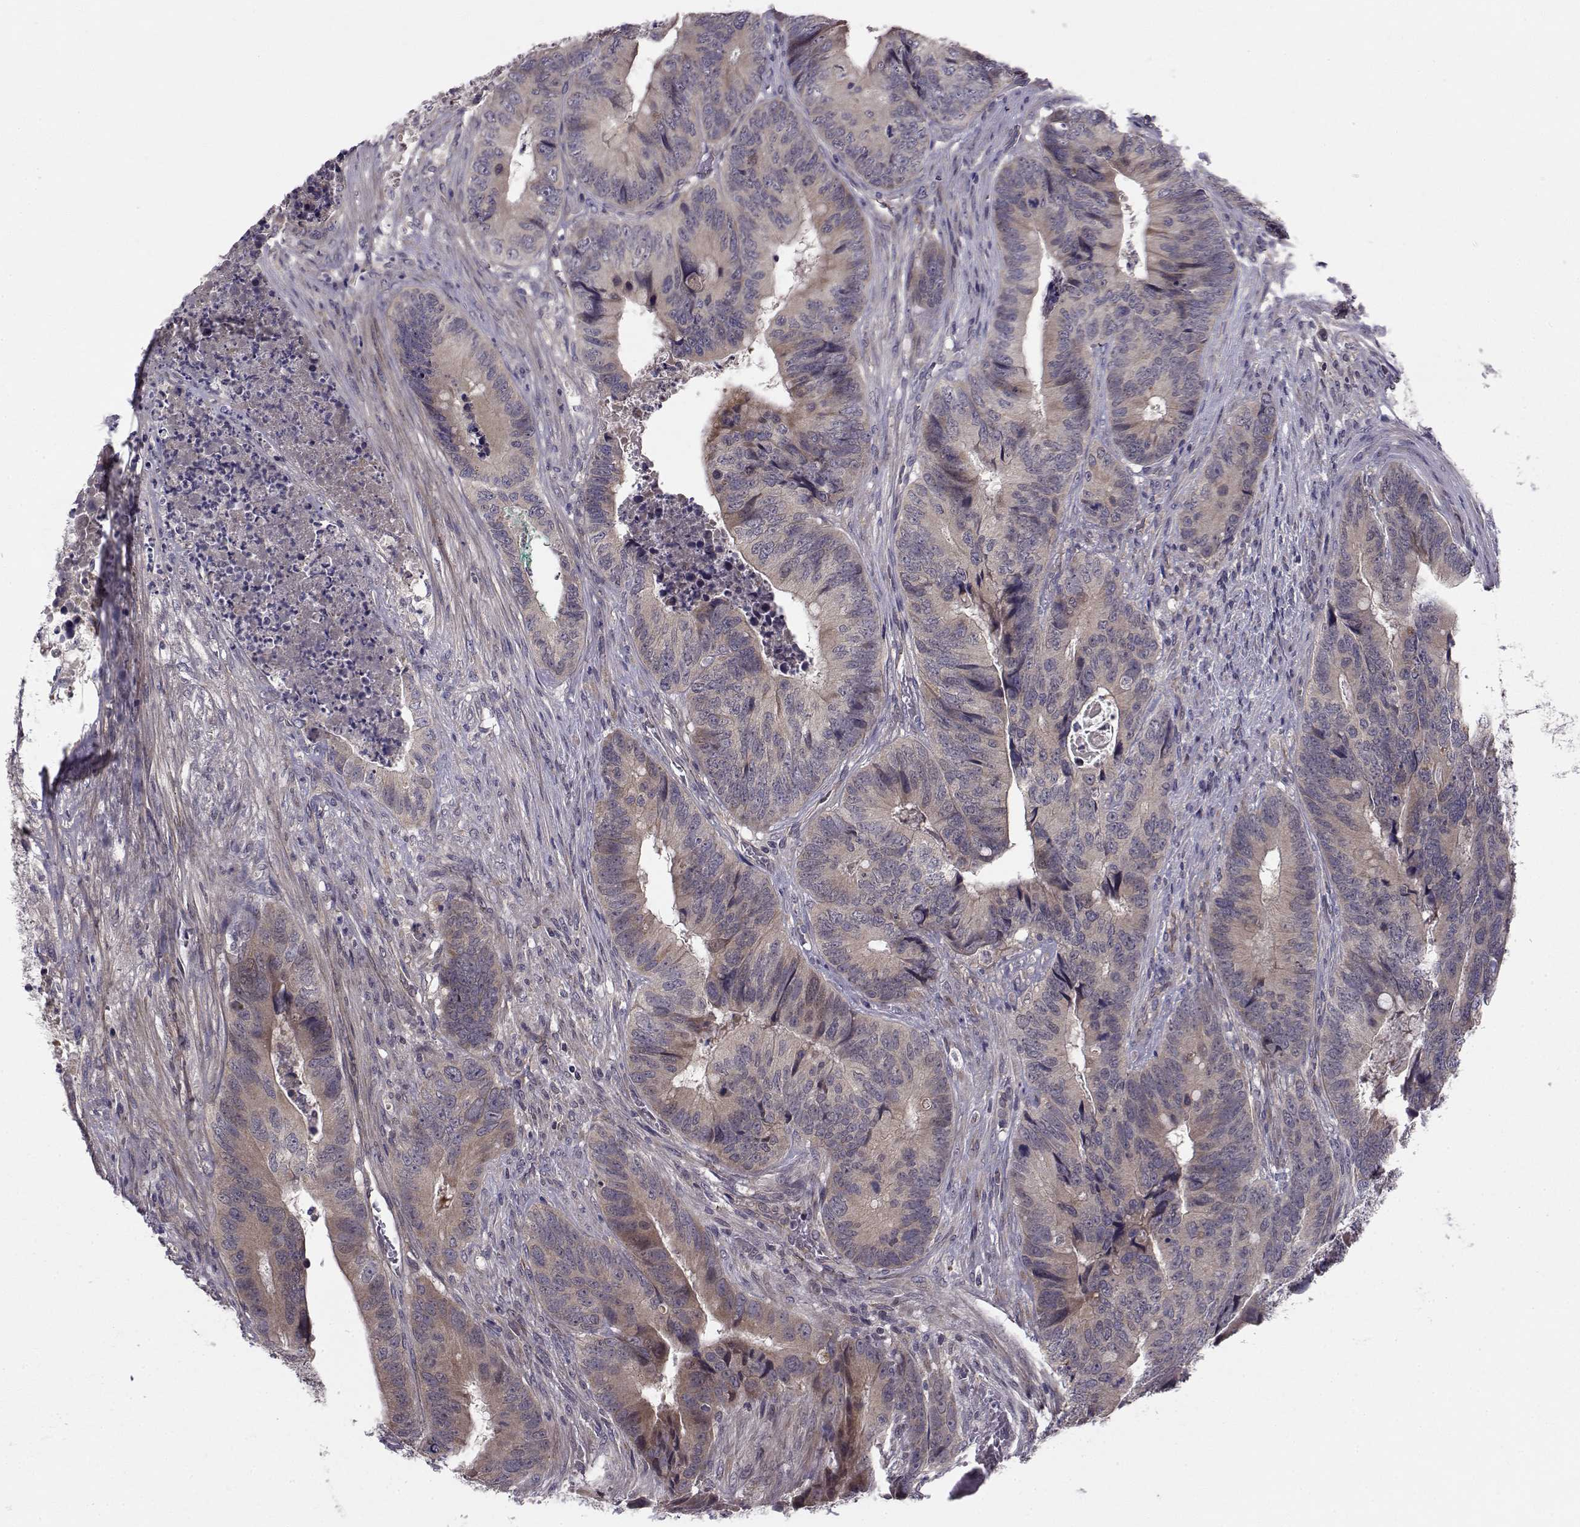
{"staining": {"intensity": "weak", "quantity": "25%-75%", "location": "cytoplasmic/membranous"}, "tissue": "colorectal cancer", "cell_type": "Tumor cells", "image_type": "cancer", "snomed": [{"axis": "morphology", "description": "Adenocarcinoma, NOS"}, {"axis": "topography", "description": "Colon"}], "caption": "Immunohistochemical staining of colorectal cancer (adenocarcinoma) exhibits weak cytoplasmic/membranous protein positivity in approximately 25%-75% of tumor cells.", "gene": "PEX5L", "patient": {"sex": "male", "age": 84}}